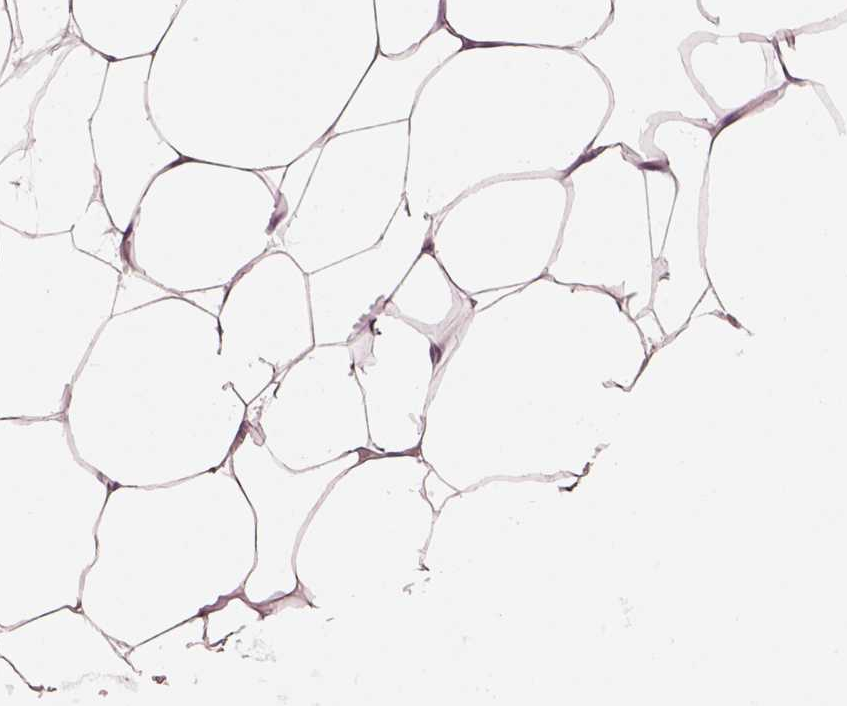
{"staining": {"intensity": "negative", "quantity": "none", "location": "none"}, "tissue": "breast", "cell_type": "Adipocytes", "image_type": "normal", "snomed": [{"axis": "morphology", "description": "Normal tissue, NOS"}, {"axis": "topography", "description": "Breast"}], "caption": "A high-resolution photomicrograph shows IHC staining of normal breast, which shows no significant staining in adipocytes. Nuclei are stained in blue.", "gene": "PNOC", "patient": {"sex": "female", "age": 32}}